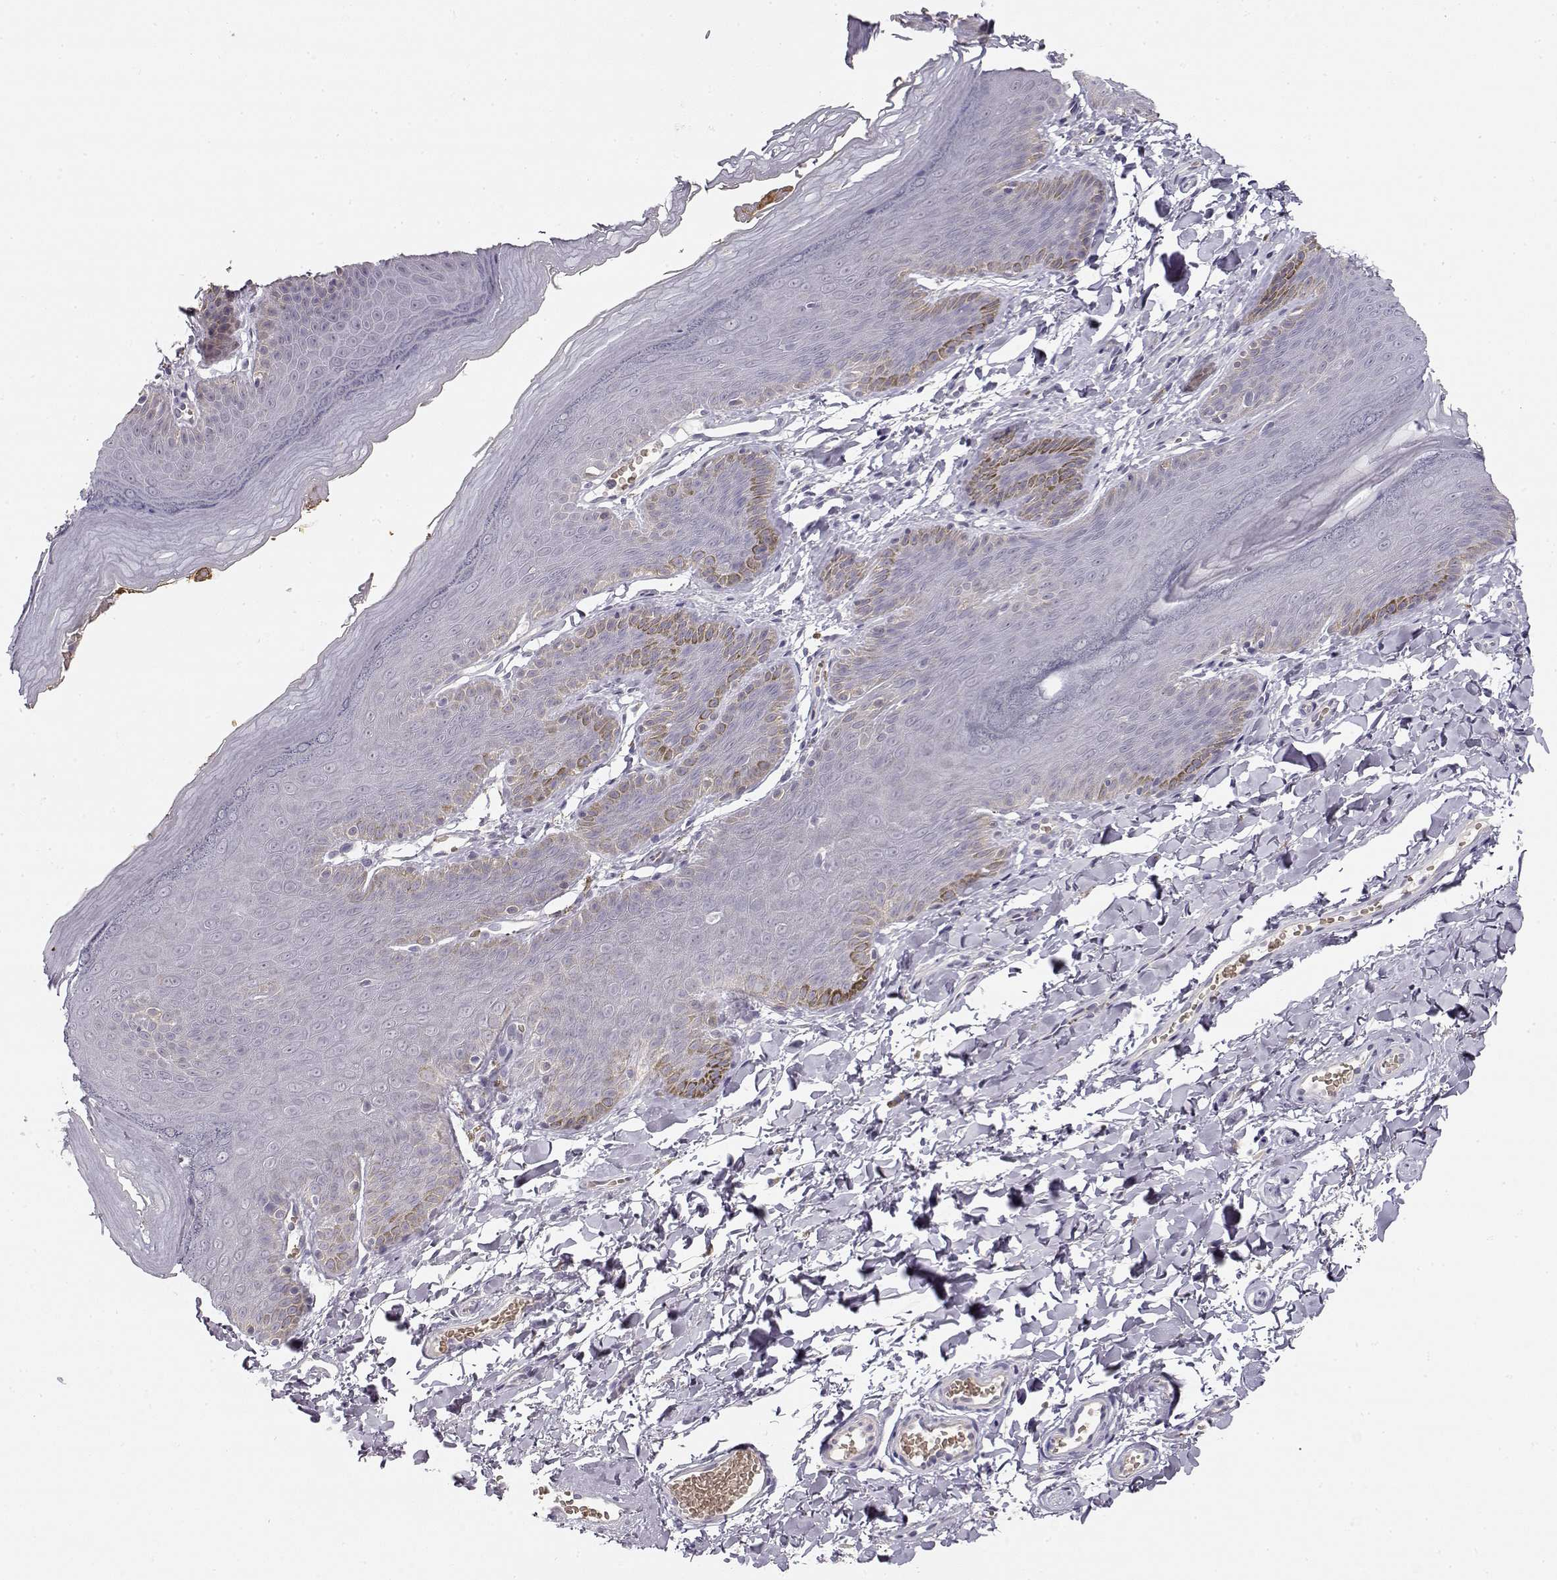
{"staining": {"intensity": "negative", "quantity": "none", "location": "none"}, "tissue": "skin", "cell_type": "Epidermal cells", "image_type": "normal", "snomed": [{"axis": "morphology", "description": "Normal tissue, NOS"}, {"axis": "topography", "description": "Anal"}], "caption": "Immunohistochemistry (IHC) micrograph of unremarkable skin stained for a protein (brown), which shows no staining in epidermal cells.", "gene": "TTC26", "patient": {"sex": "male", "age": 53}}